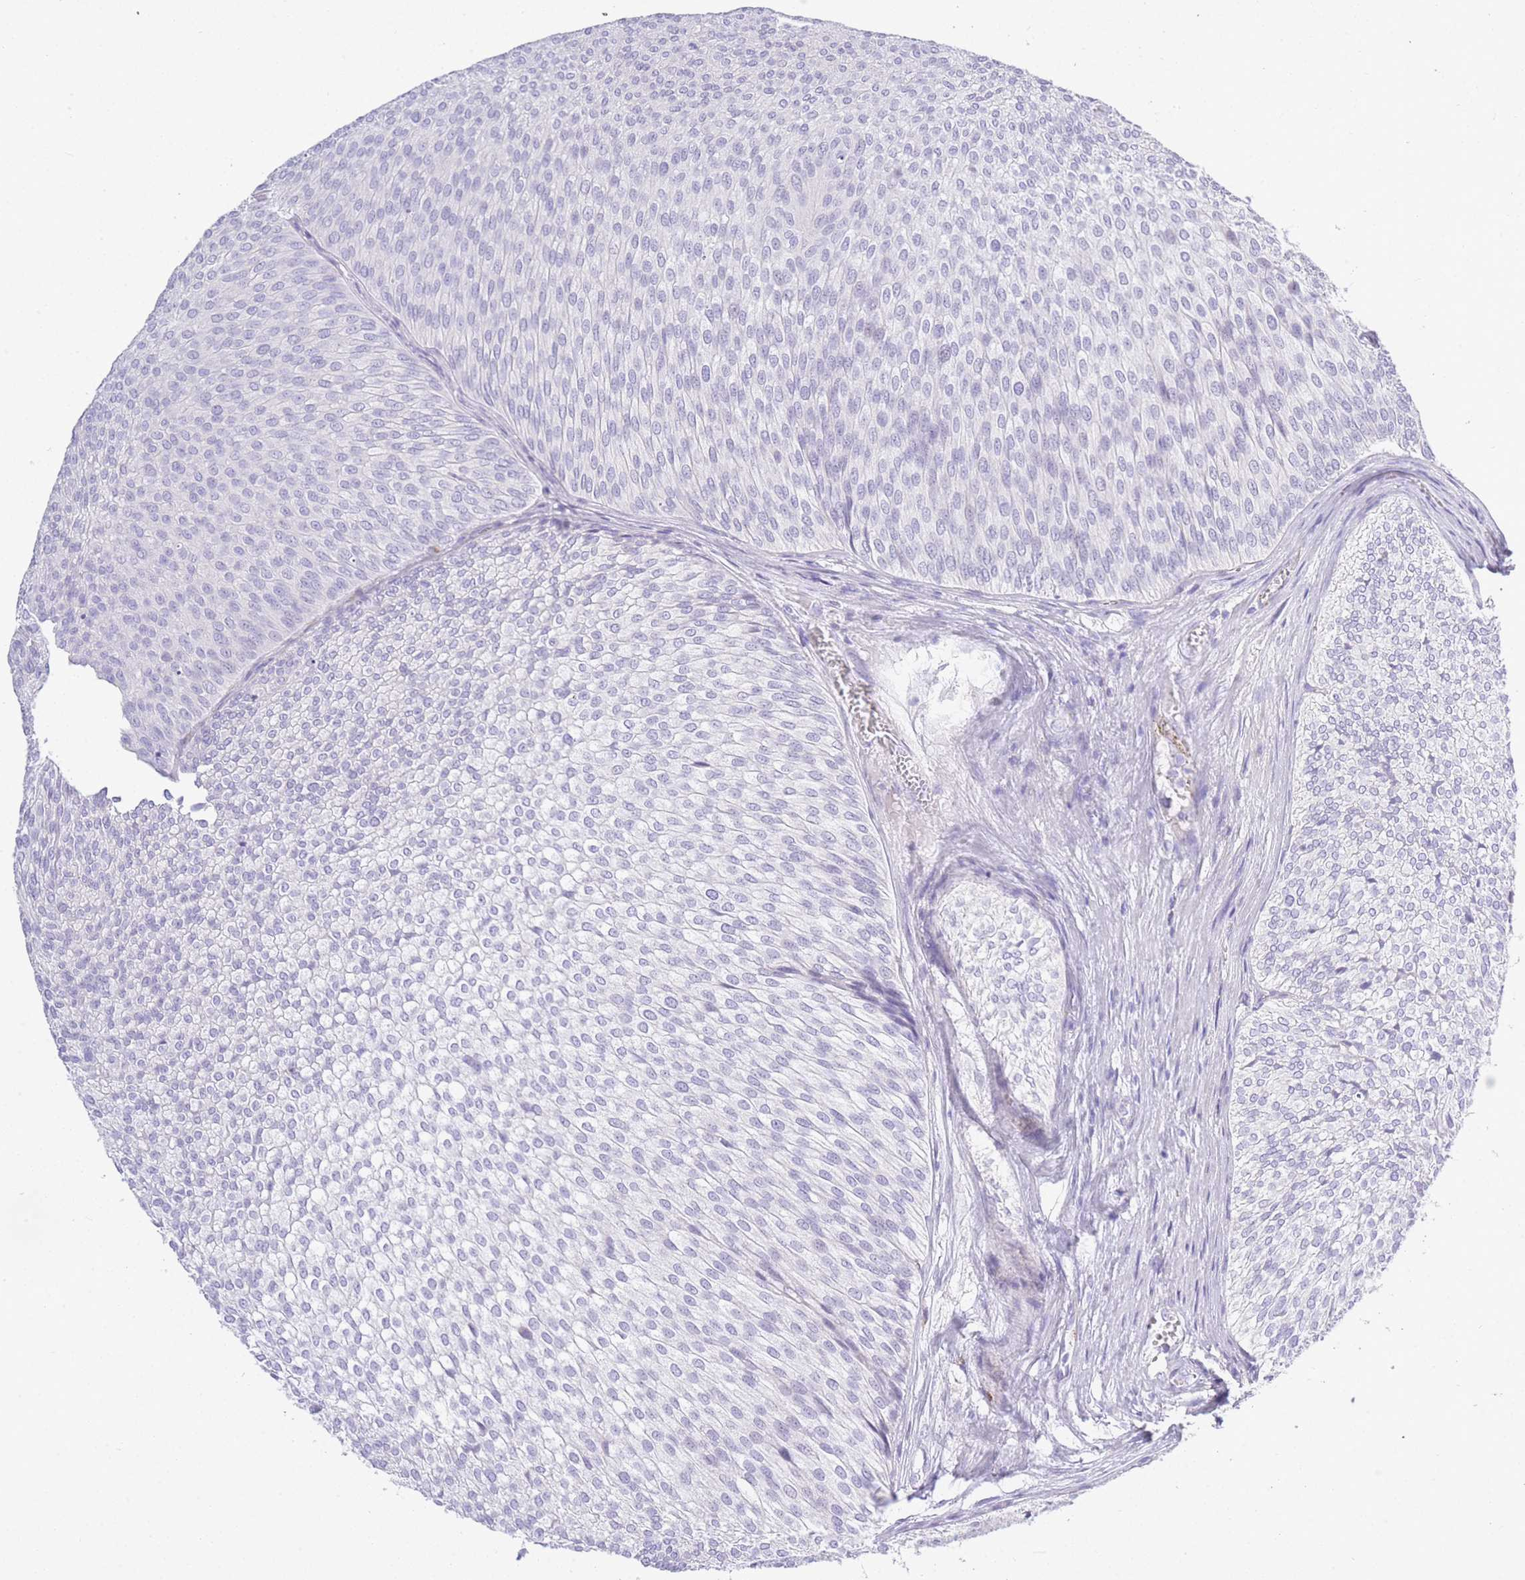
{"staining": {"intensity": "negative", "quantity": "none", "location": "none"}, "tissue": "urothelial cancer", "cell_type": "Tumor cells", "image_type": "cancer", "snomed": [{"axis": "morphology", "description": "Urothelial carcinoma, Low grade"}, {"axis": "topography", "description": "Urinary bladder"}], "caption": "Immunohistochemistry (IHC) of human low-grade urothelial carcinoma displays no positivity in tumor cells. (DAB (3,3'-diaminobenzidine) immunohistochemistry, high magnification).", "gene": "RHO", "patient": {"sex": "male", "age": 91}}